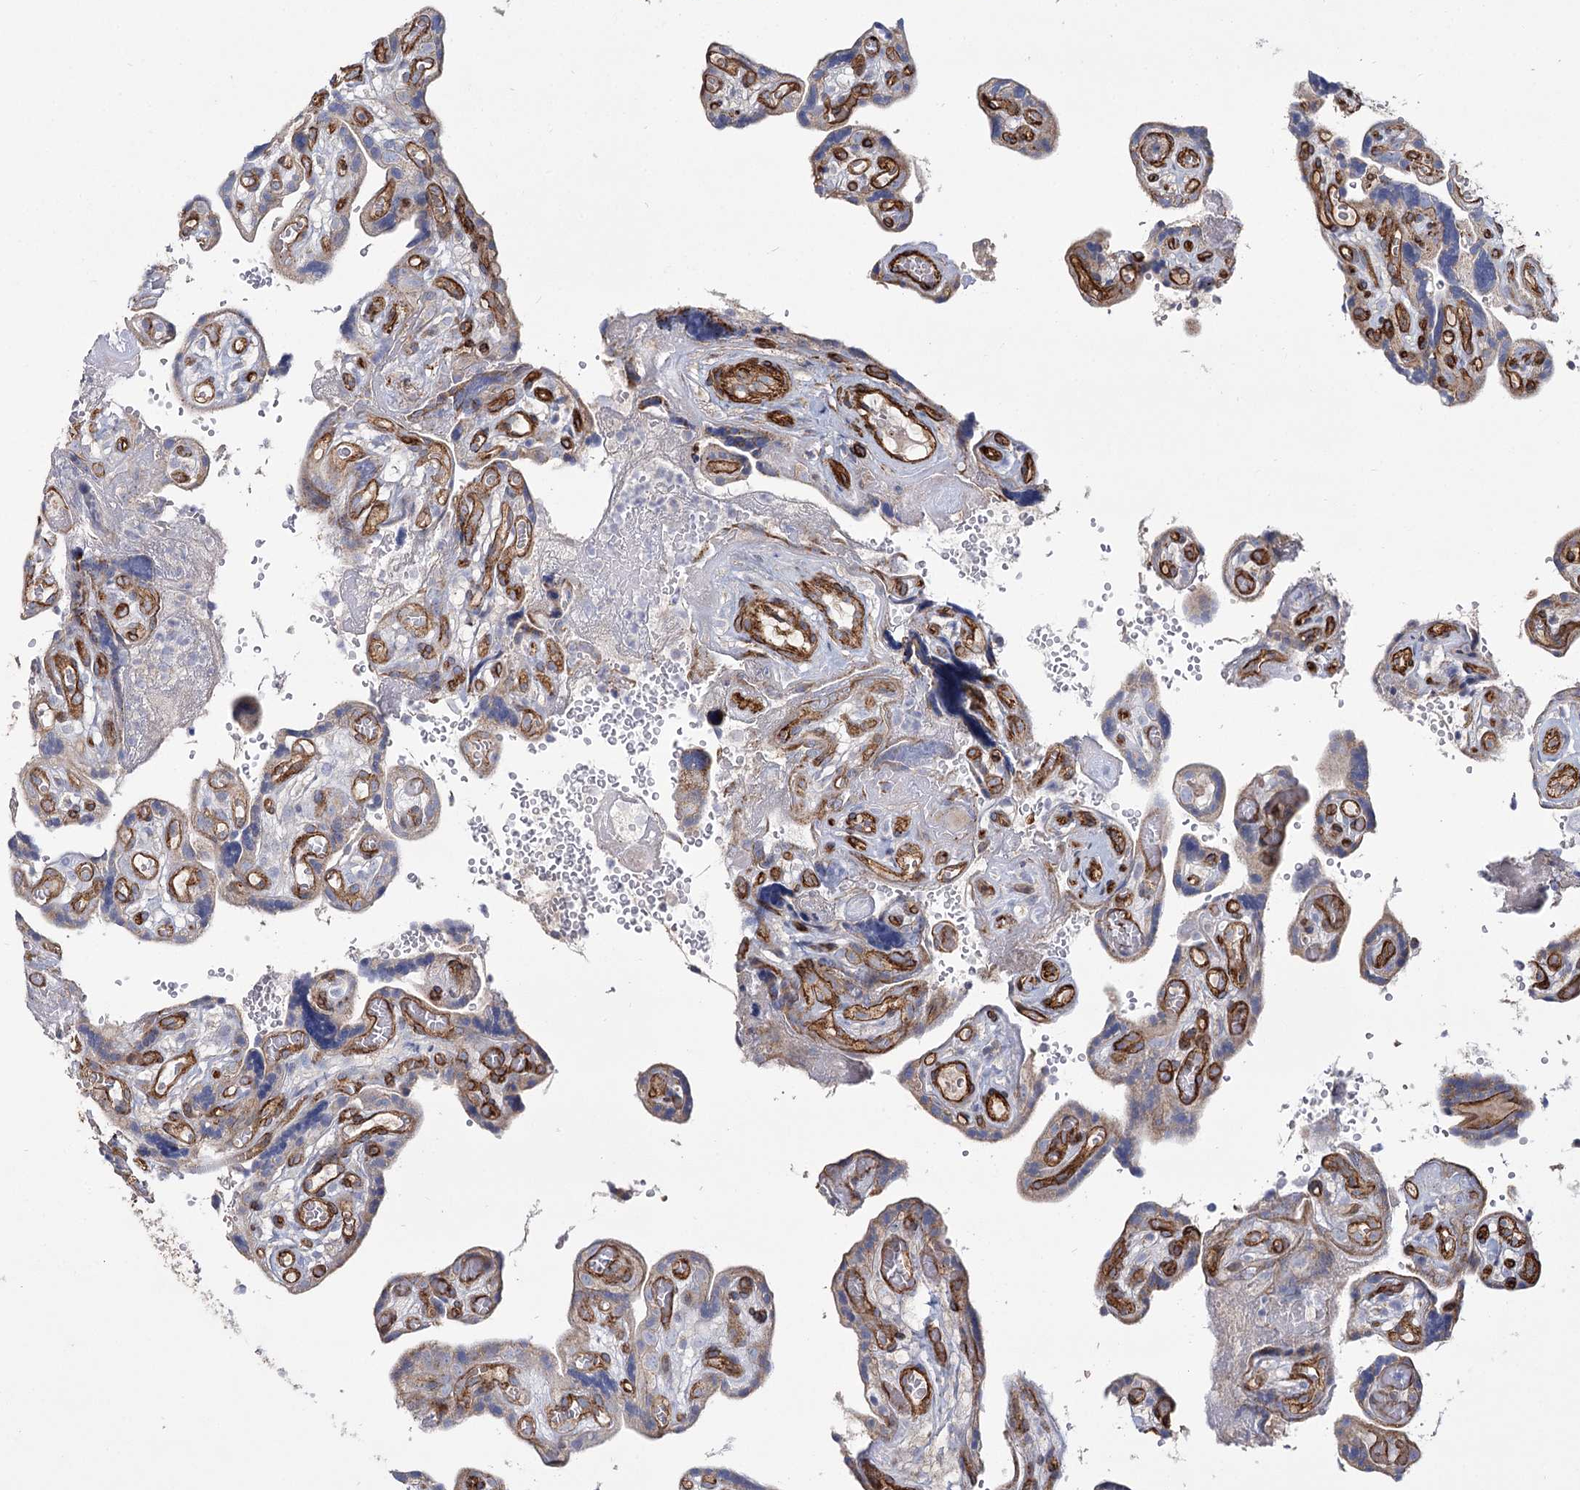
{"staining": {"intensity": "weak", "quantity": "<25%", "location": "cytoplasmic/membranous"}, "tissue": "placenta", "cell_type": "Decidual cells", "image_type": "normal", "snomed": [{"axis": "morphology", "description": "Normal tissue, NOS"}, {"axis": "topography", "description": "Placenta"}], "caption": "This is an immunohistochemistry image of unremarkable placenta. There is no expression in decidual cells.", "gene": "TMEM164", "patient": {"sex": "female", "age": 30}}